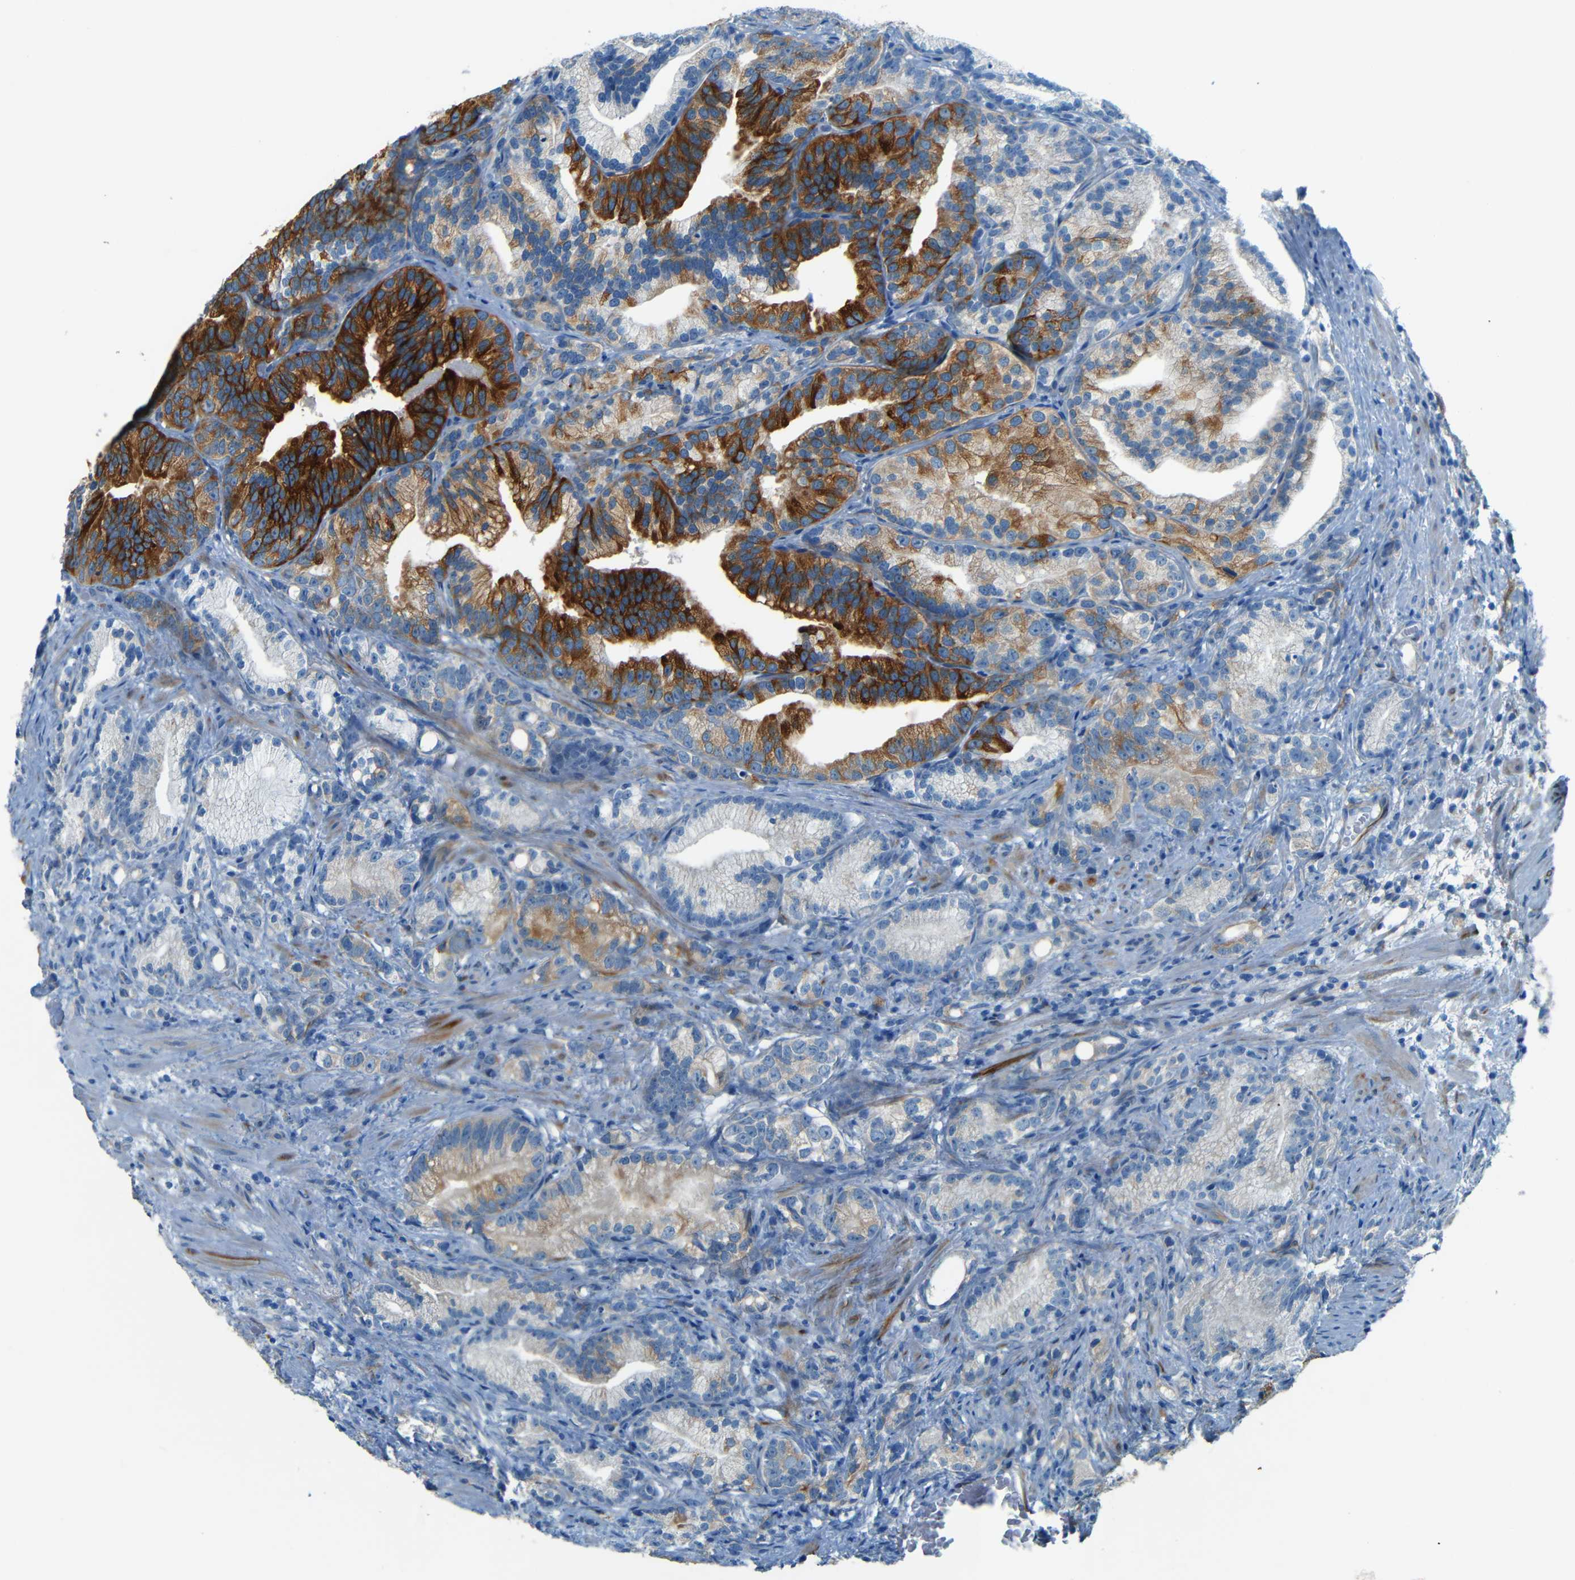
{"staining": {"intensity": "moderate", "quantity": "25%-75%", "location": "cytoplasmic/membranous"}, "tissue": "prostate cancer", "cell_type": "Tumor cells", "image_type": "cancer", "snomed": [{"axis": "morphology", "description": "Adenocarcinoma, Low grade"}, {"axis": "topography", "description": "Prostate"}], "caption": "A brown stain highlights moderate cytoplasmic/membranous expression of a protein in human prostate cancer tumor cells.", "gene": "MAP2", "patient": {"sex": "male", "age": 89}}